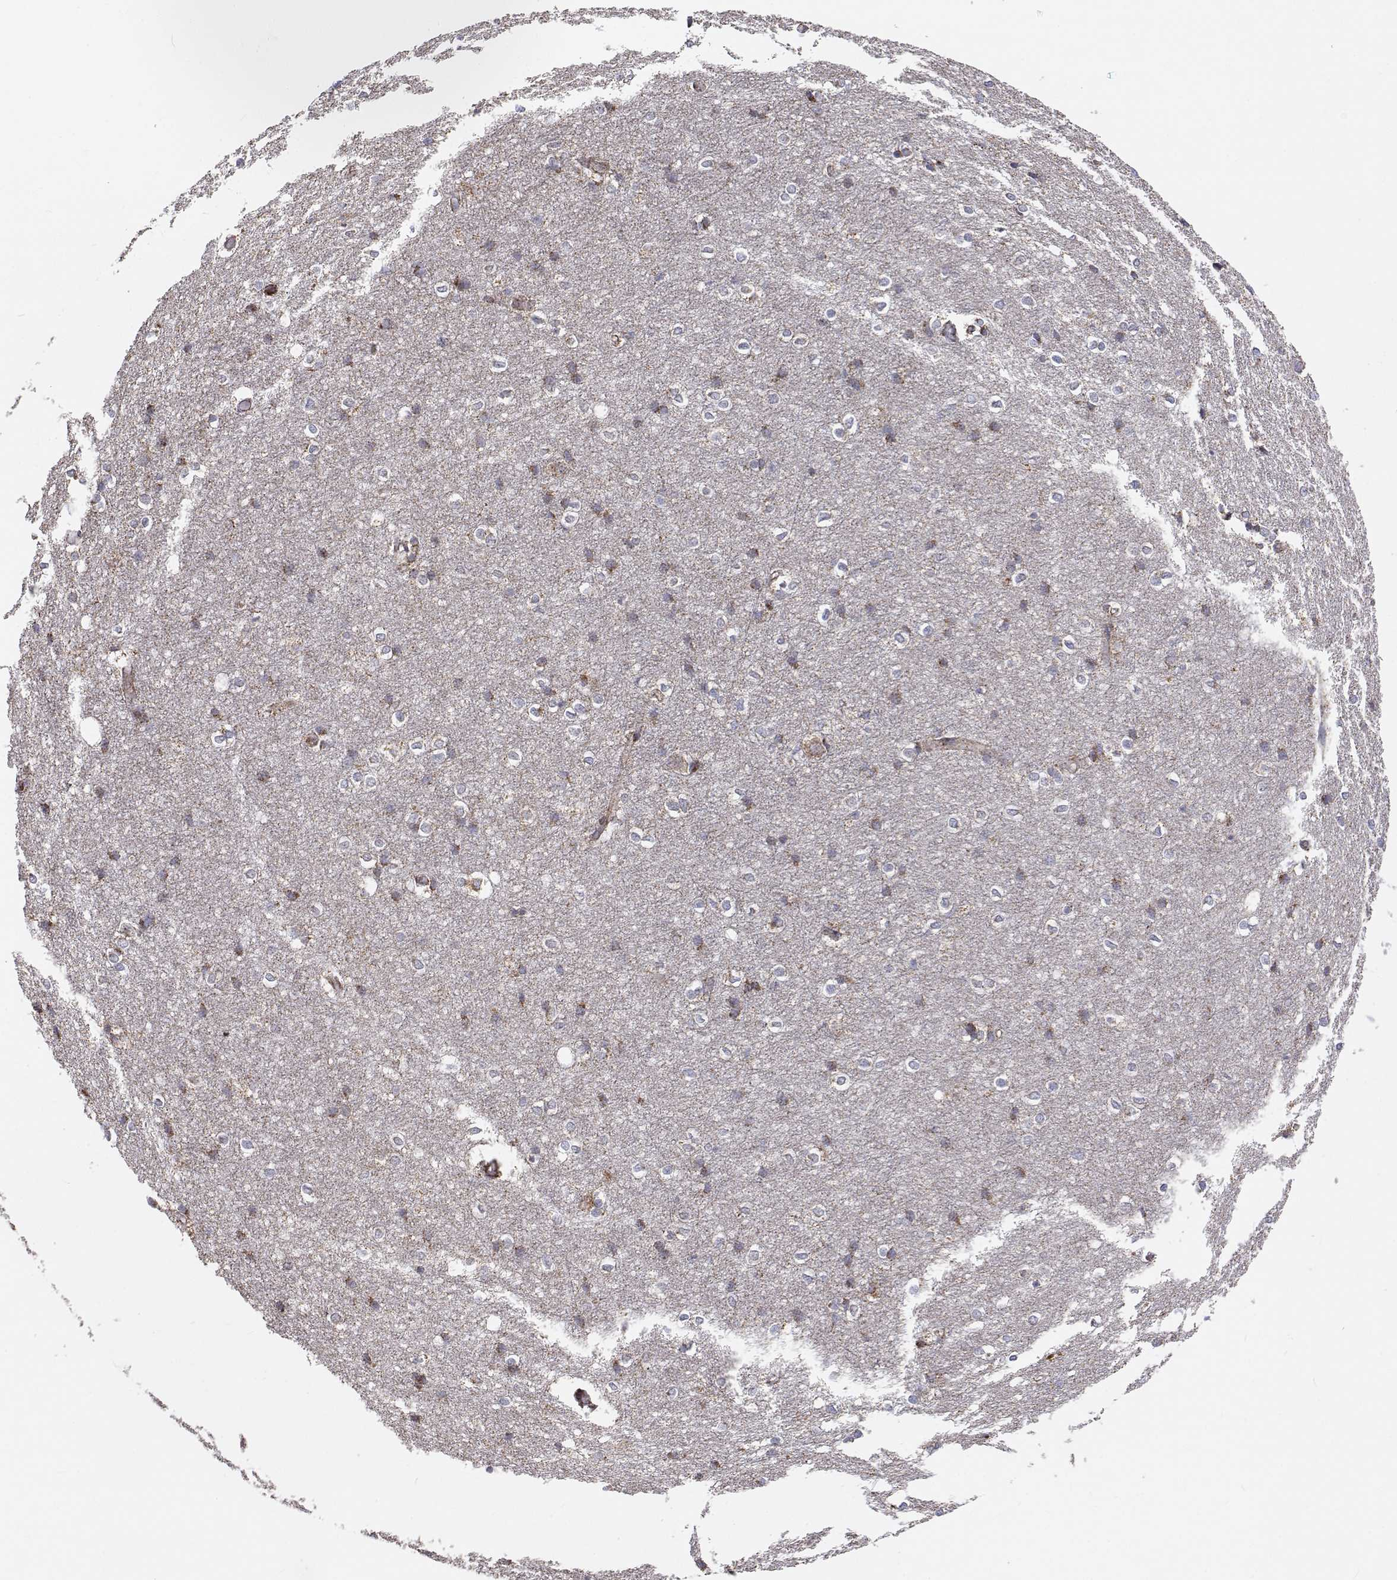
{"staining": {"intensity": "negative", "quantity": "none", "location": "none"}, "tissue": "cerebral cortex", "cell_type": "Endothelial cells", "image_type": "normal", "snomed": [{"axis": "morphology", "description": "Normal tissue, NOS"}, {"axis": "topography", "description": "Cerebral cortex"}], "caption": "This is an immunohistochemistry photomicrograph of normal human cerebral cortex. There is no expression in endothelial cells.", "gene": "SPICE1", "patient": {"sex": "male", "age": 37}}